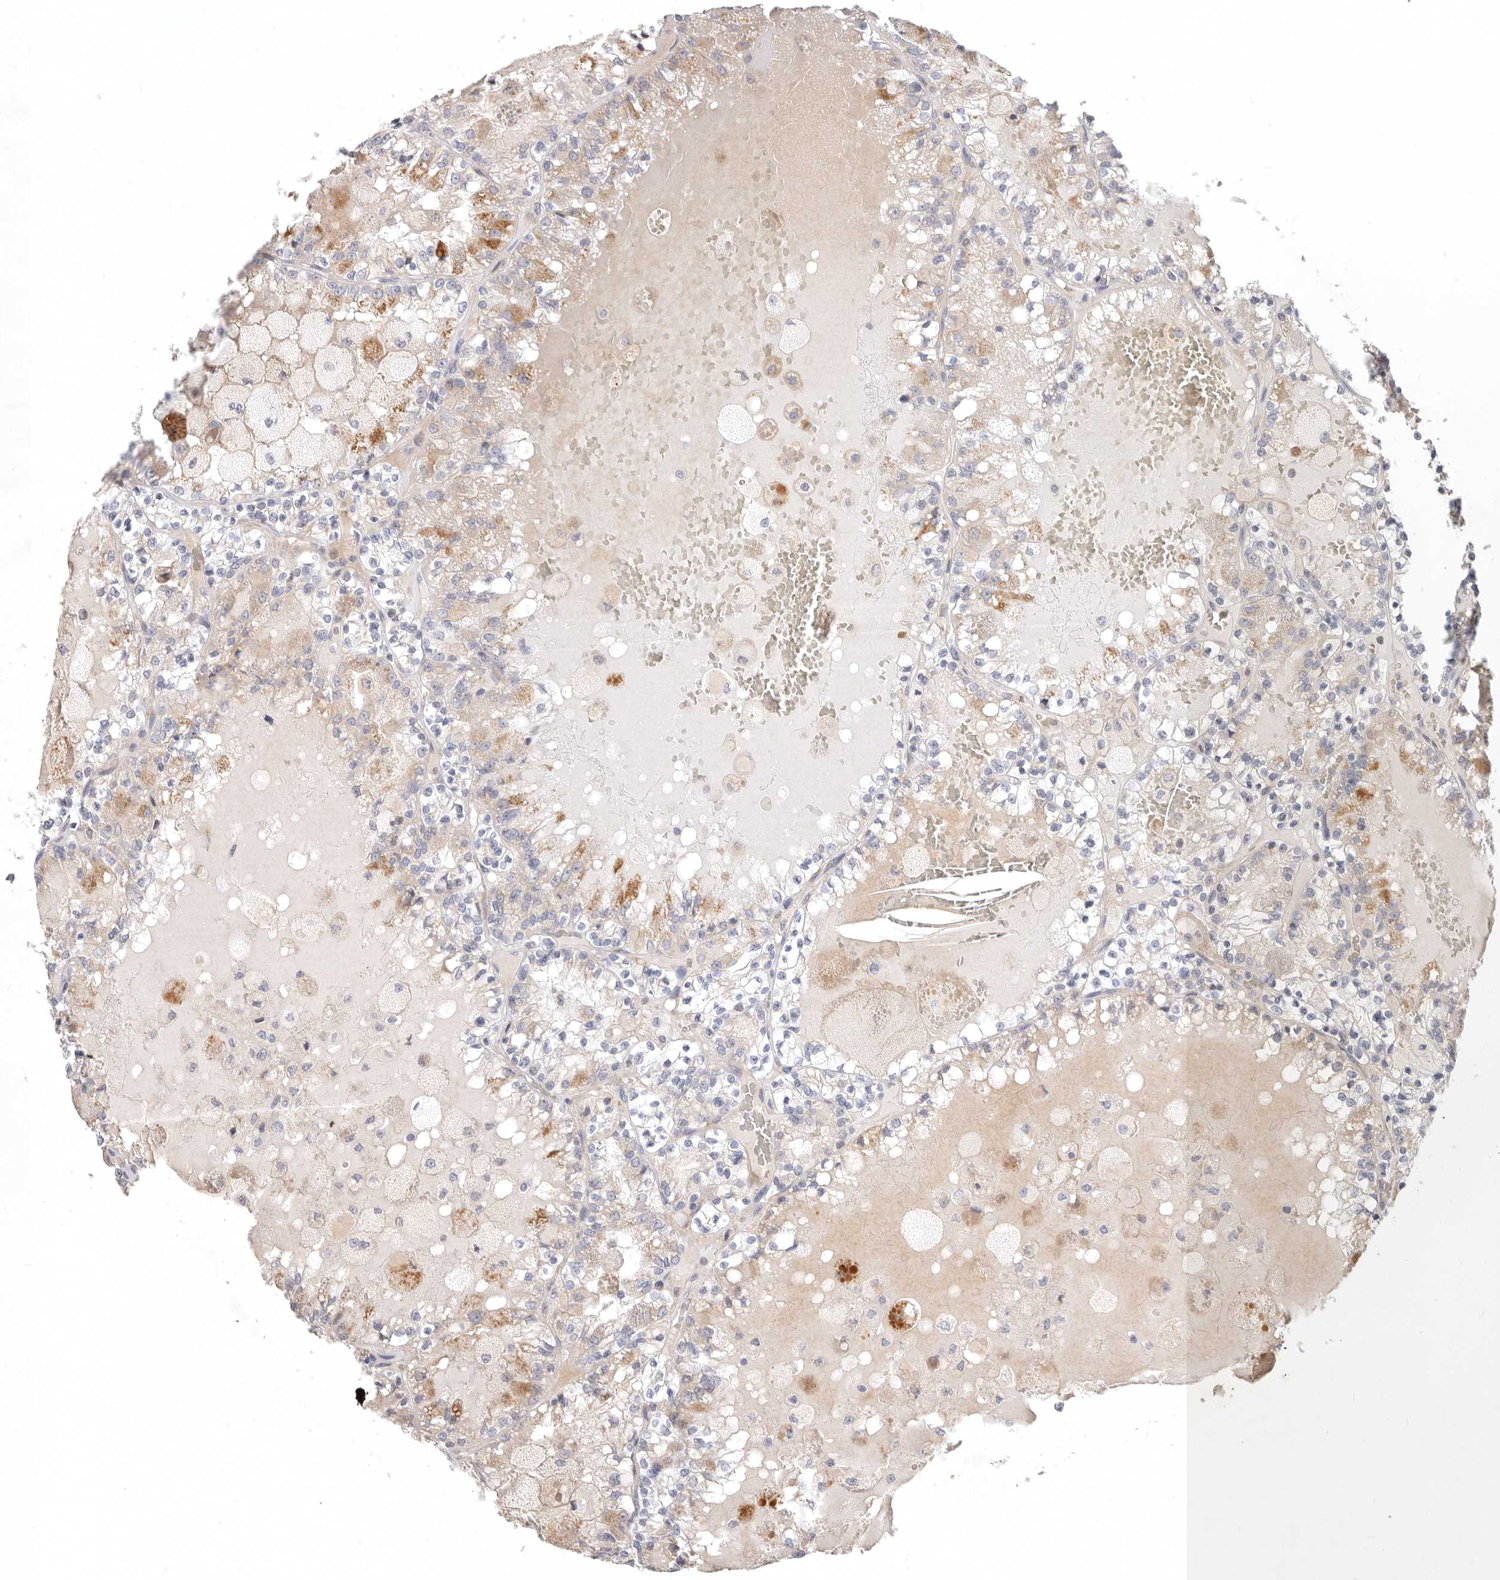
{"staining": {"intensity": "weak", "quantity": "25%-75%", "location": "cytoplasmic/membranous"}, "tissue": "renal cancer", "cell_type": "Tumor cells", "image_type": "cancer", "snomed": [{"axis": "morphology", "description": "Adenocarcinoma, NOS"}, {"axis": "topography", "description": "Kidney"}], "caption": "About 25%-75% of tumor cells in human renal cancer show weak cytoplasmic/membranous protein staining as visualized by brown immunohistochemical staining.", "gene": "TFB2M", "patient": {"sex": "female", "age": 56}}